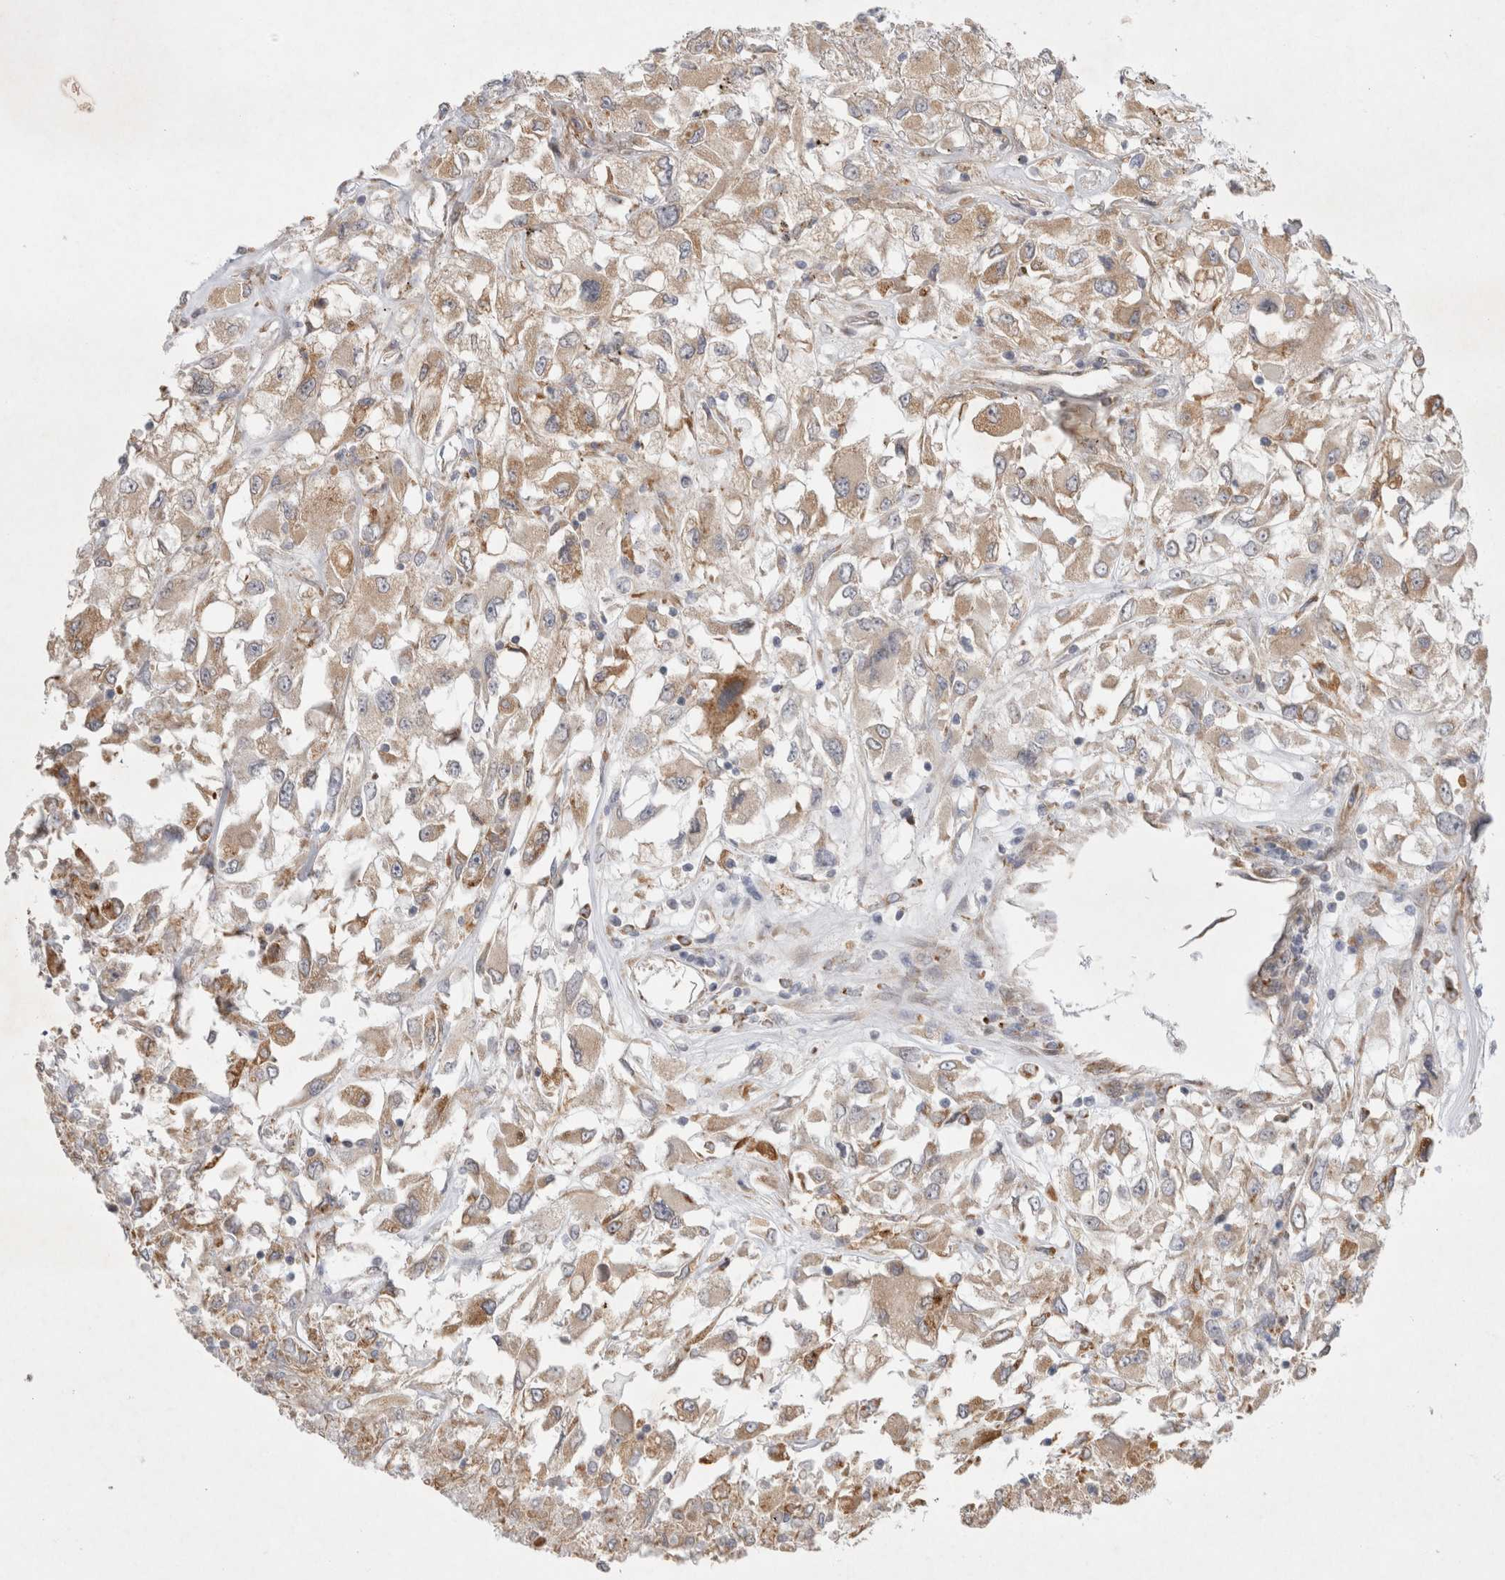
{"staining": {"intensity": "moderate", "quantity": ">75%", "location": "cytoplasmic/membranous"}, "tissue": "renal cancer", "cell_type": "Tumor cells", "image_type": "cancer", "snomed": [{"axis": "morphology", "description": "Adenocarcinoma, NOS"}, {"axis": "topography", "description": "Kidney"}], "caption": "Protein staining of renal adenocarcinoma tissue demonstrates moderate cytoplasmic/membranous staining in approximately >75% of tumor cells. (IHC, brightfield microscopy, high magnification).", "gene": "NPC1", "patient": {"sex": "female", "age": 52}}